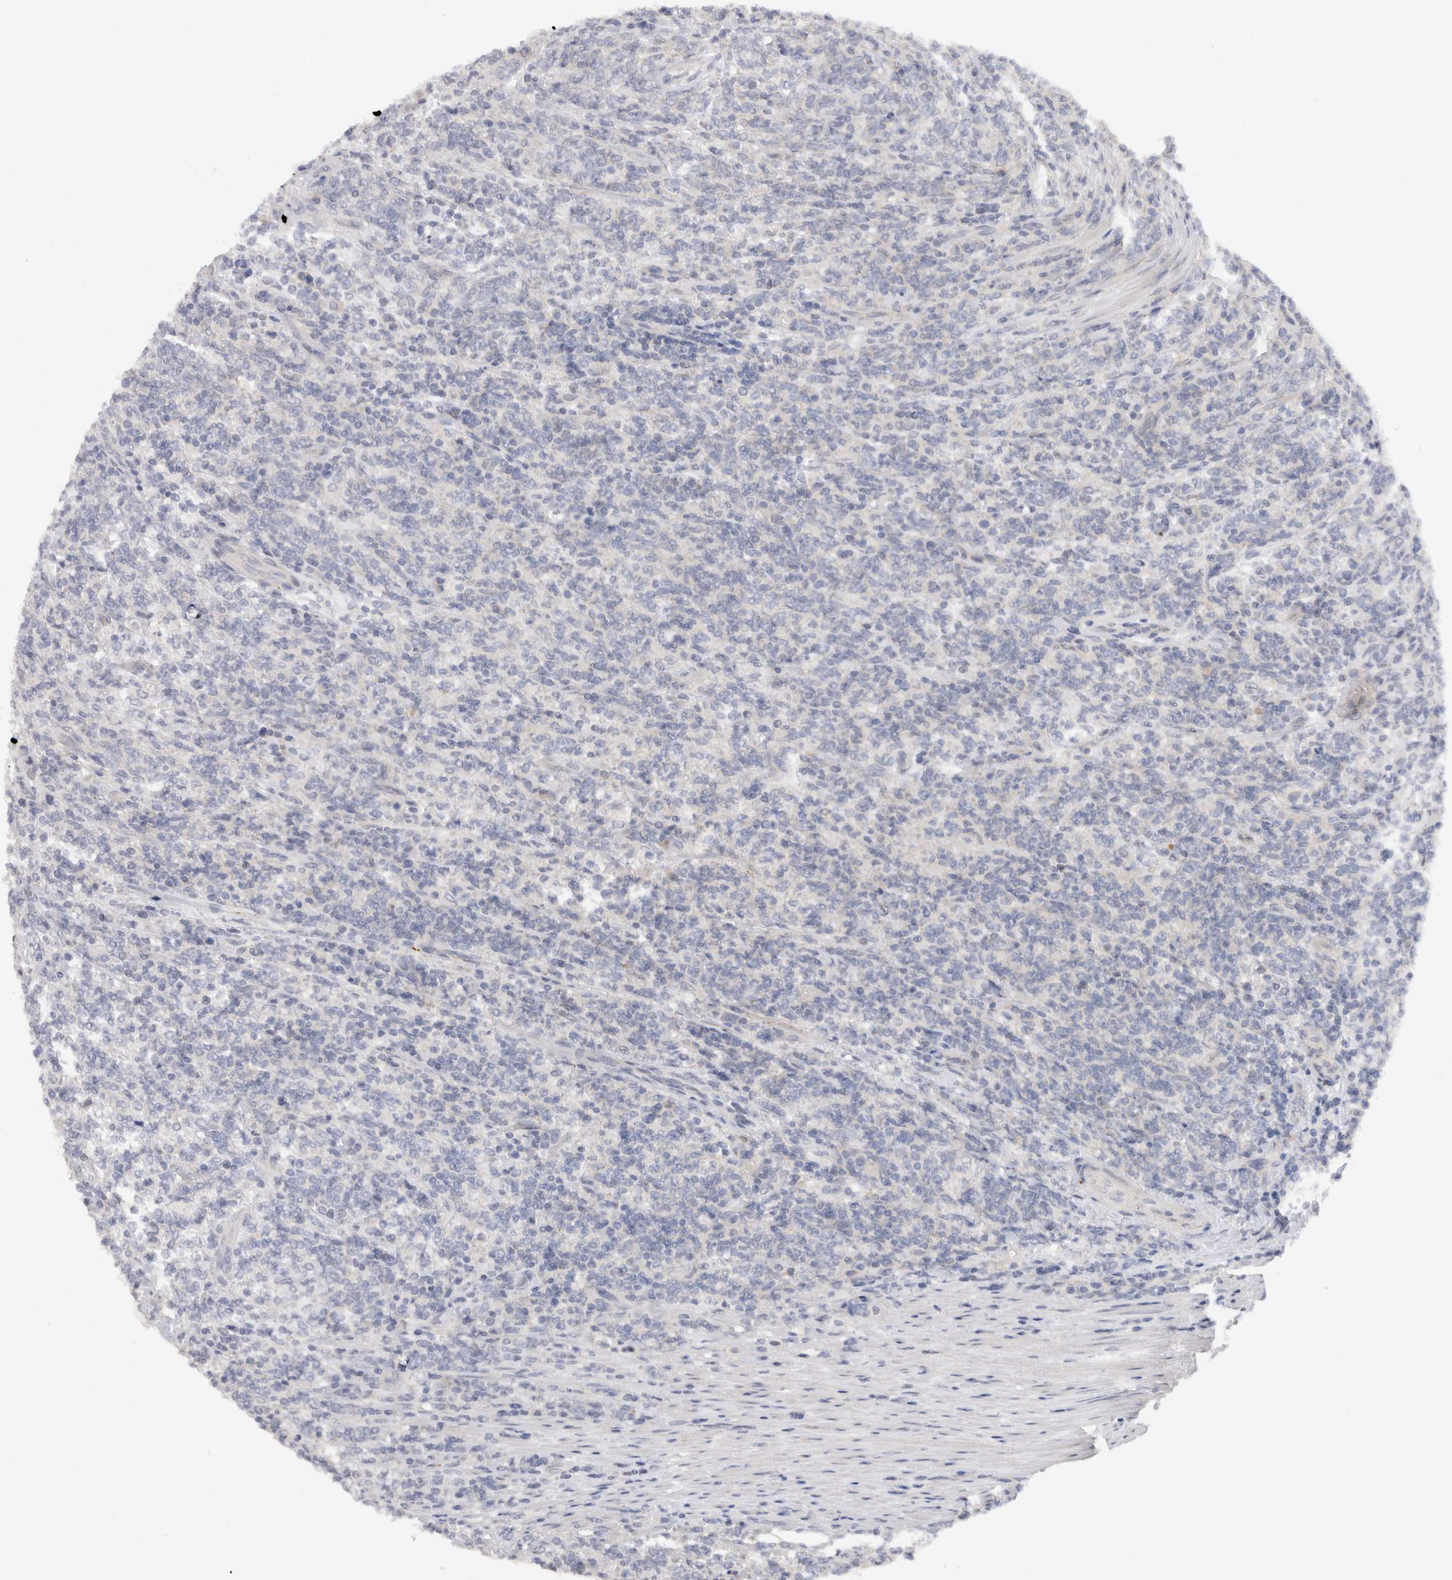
{"staining": {"intensity": "negative", "quantity": "none", "location": "none"}, "tissue": "lymphoma", "cell_type": "Tumor cells", "image_type": "cancer", "snomed": [{"axis": "morphology", "description": "Malignant lymphoma, non-Hodgkin's type, High grade"}, {"axis": "topography", "description": "Soft tissue"}], "caption": "Image shows no significant protein staining in tumor cells of lymphoma.", "gene": "CHRM4", "patient": {"sex": "male", "age": 18}}